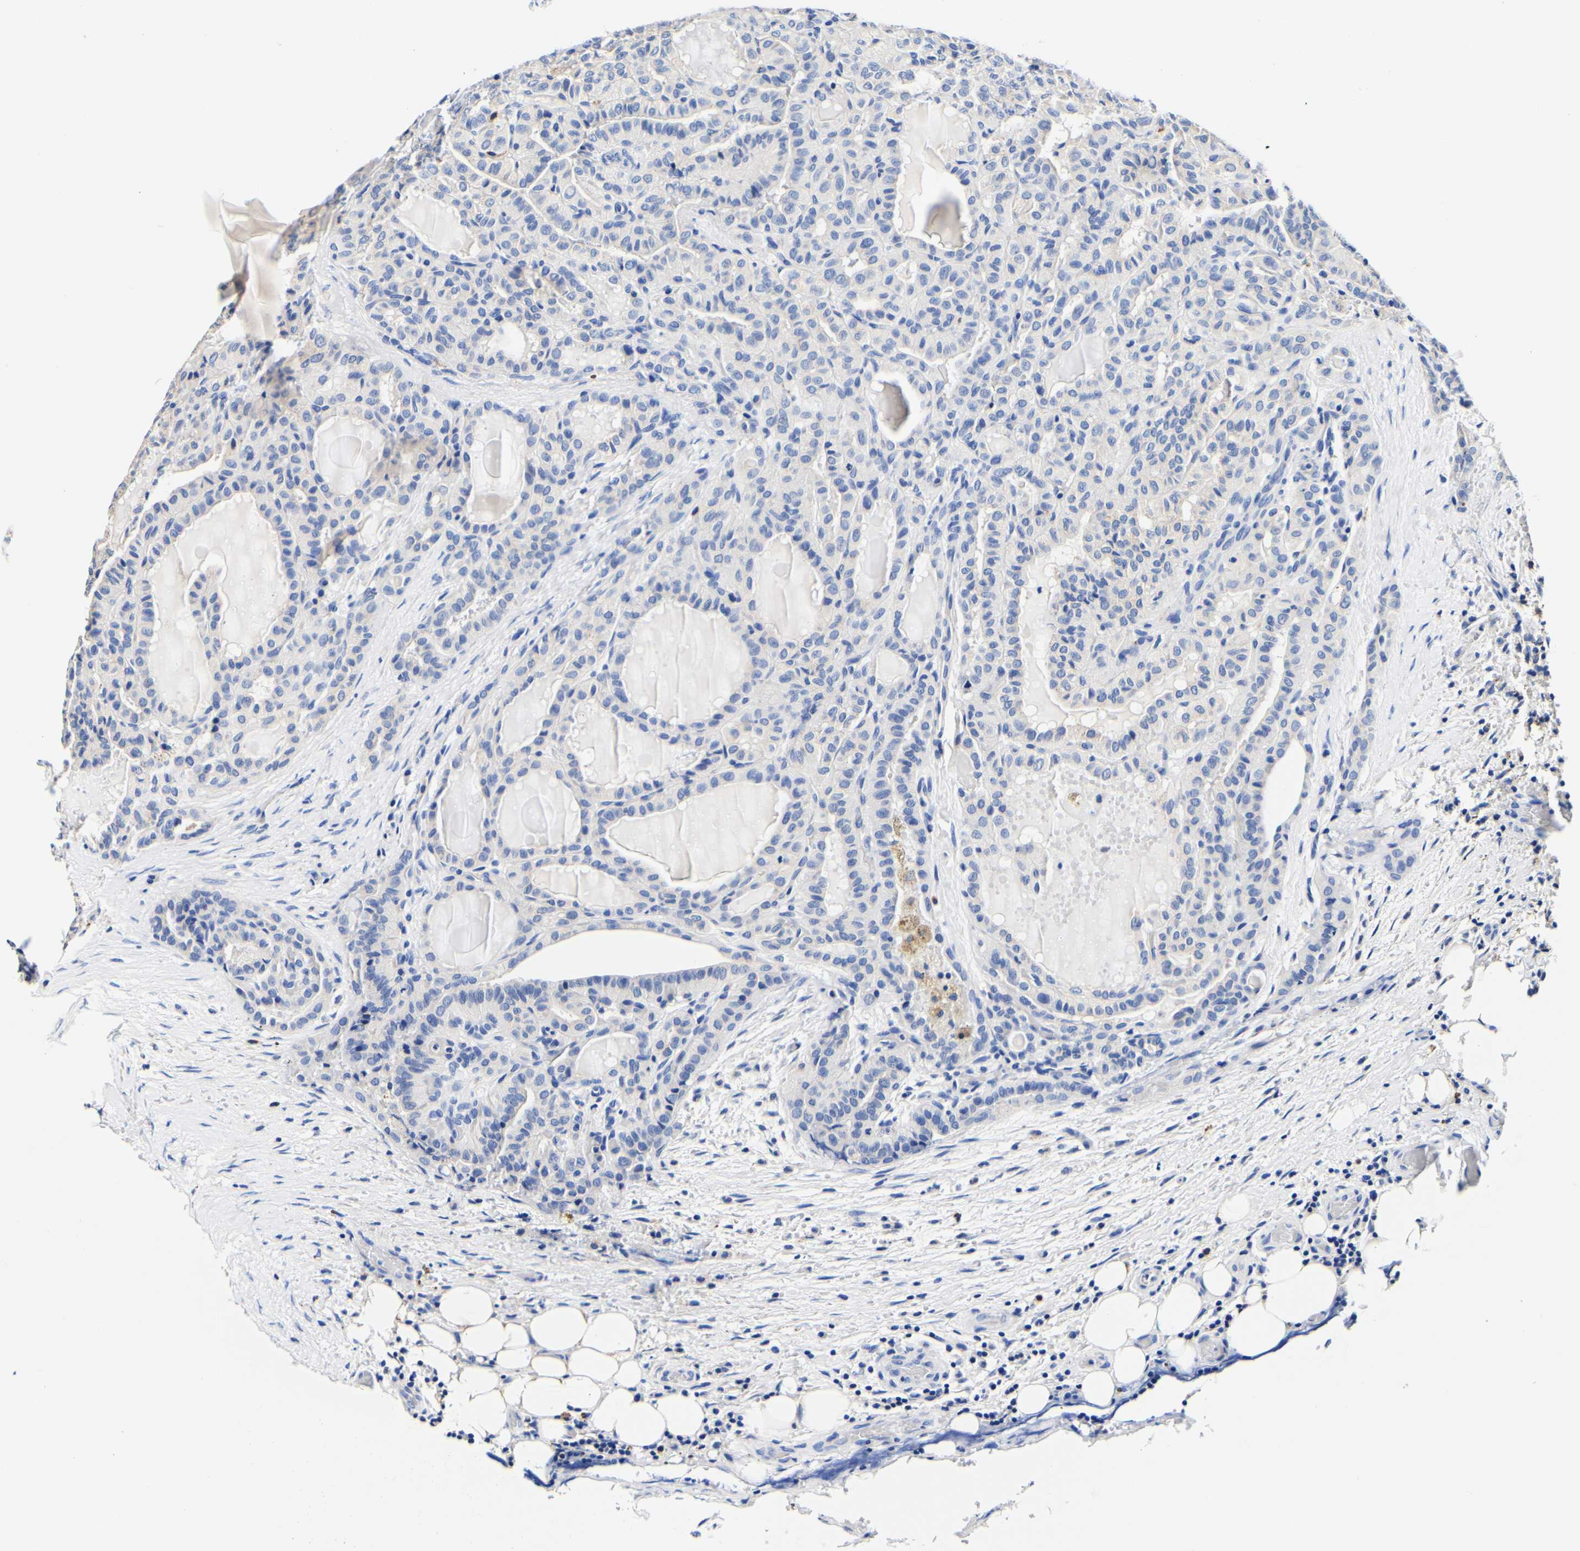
{"staining": {"intensity": "negative", "quantity": "none", "location": "none"}, "tissue": "thyroid cancer", "cell_type": "Tumor cells", "image_type": "cancer", "snomed": [{"axis": "morphology", "description": "Papillary adenocarcinoma, NOS"}, {"axis": "topography", "description": "Thyroid gland"}], "caption": "Papillary adenocarcinoma (thyroid) was stained to show a protein in brown. There is no significant staining in tumor cells.", "gene": "CAMK4", "patient": {"sex": "male", "age": 77}}